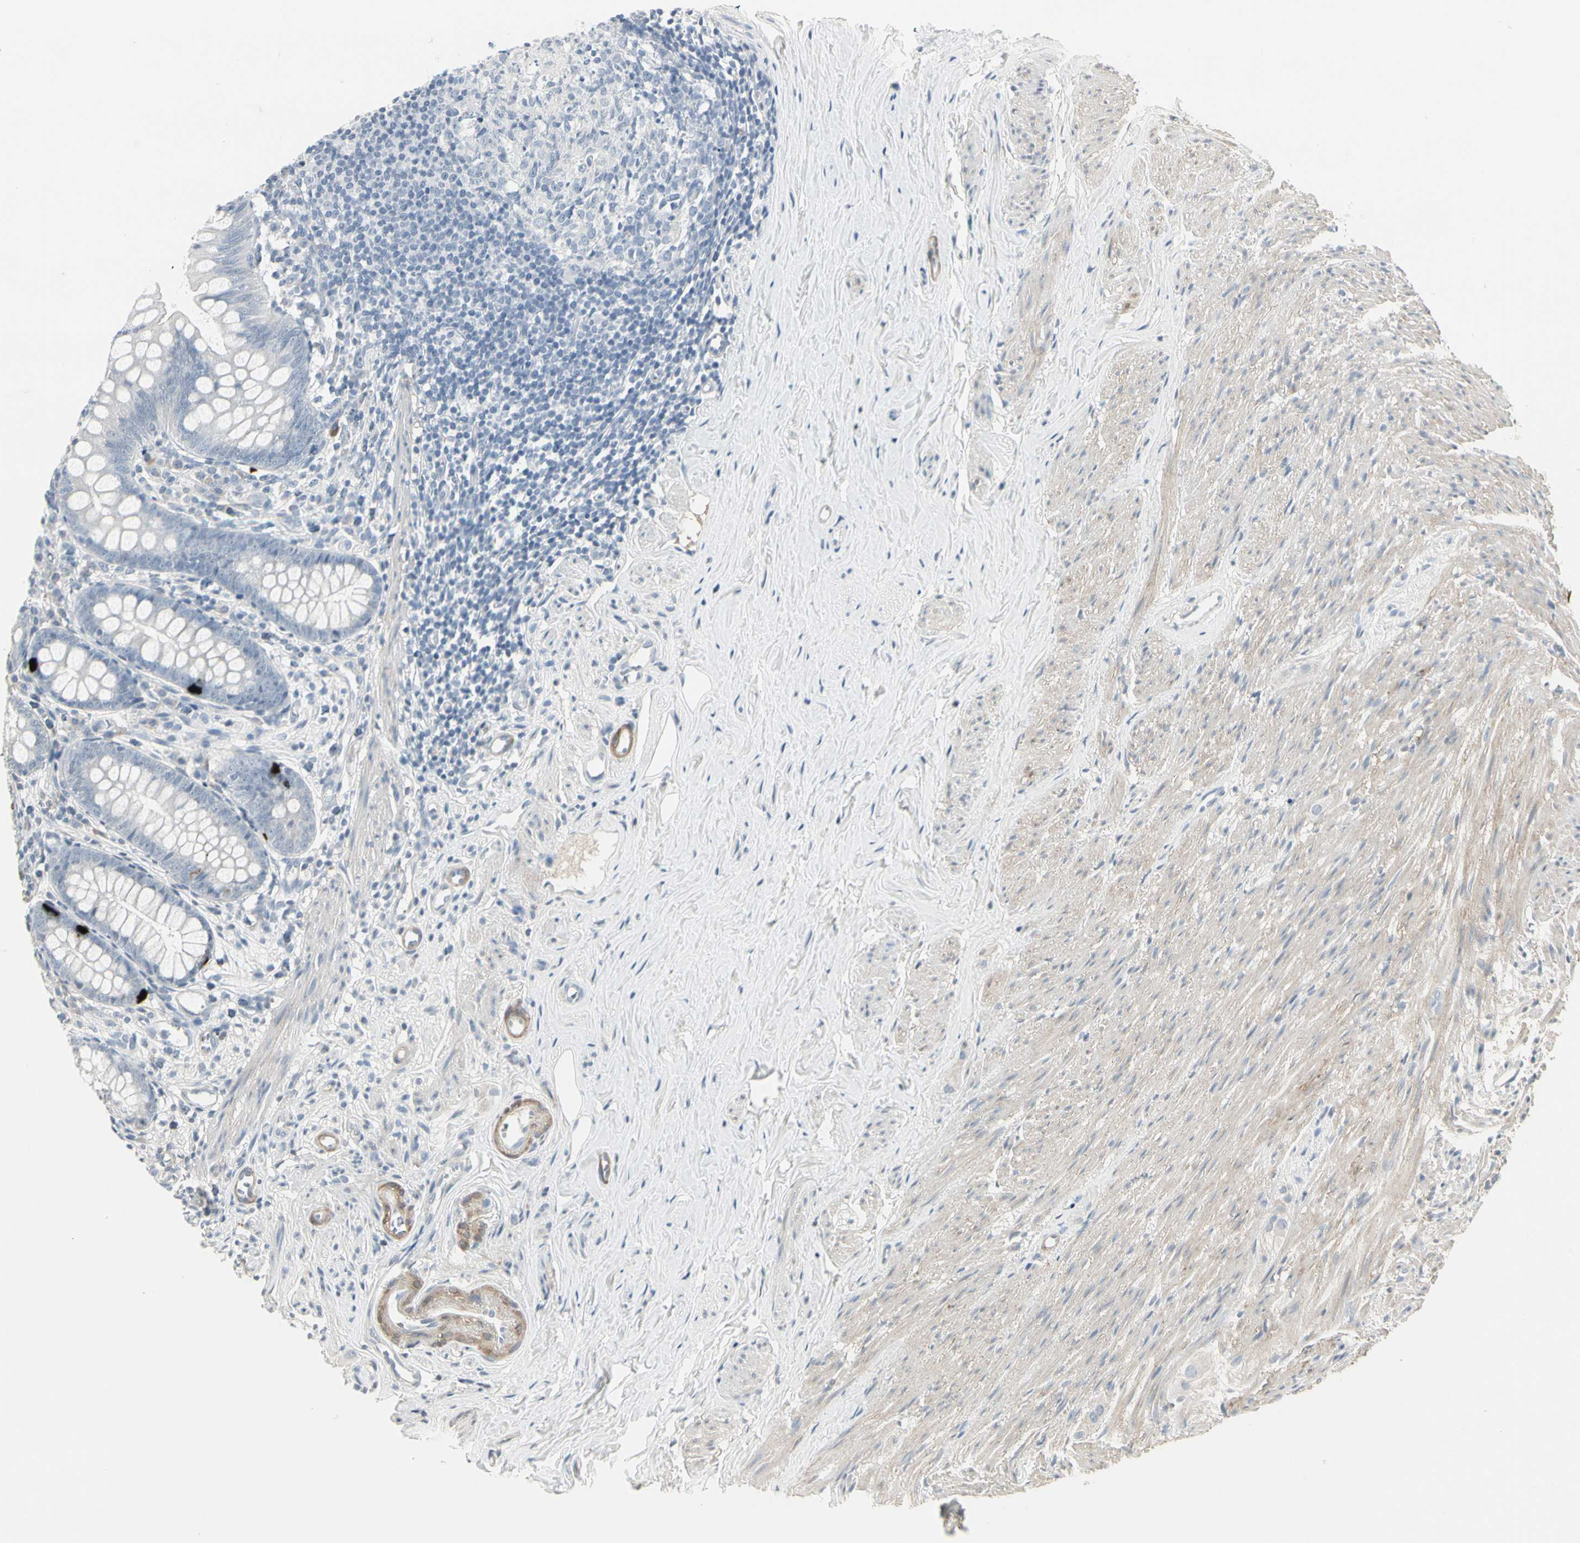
{"staining": {"intensity": "strong", "quantity": "<25%", "location": "cytoplasmic/membranous"}, "tissue": "appendix", "cell_type": "Glandular cells", "image_type": "normal", "snomed": [{"axis": "morphology", "description": "Normal tissue, NOS"}, {"axis": "topography", "description": "Appendix"}], "caption": "Protein analysis of benign appendix reveals strong cytoplasmic/membranous positivity in about <25% of glandular cells. The staining is performed using DAB (3,3'-diaminobenzidine) brown chromogen to label protein expression. The nuclei are counter-stained blue using hematoxylin.", "gene": "DMPK", "patient": {"sex": "female", "age": 77}}